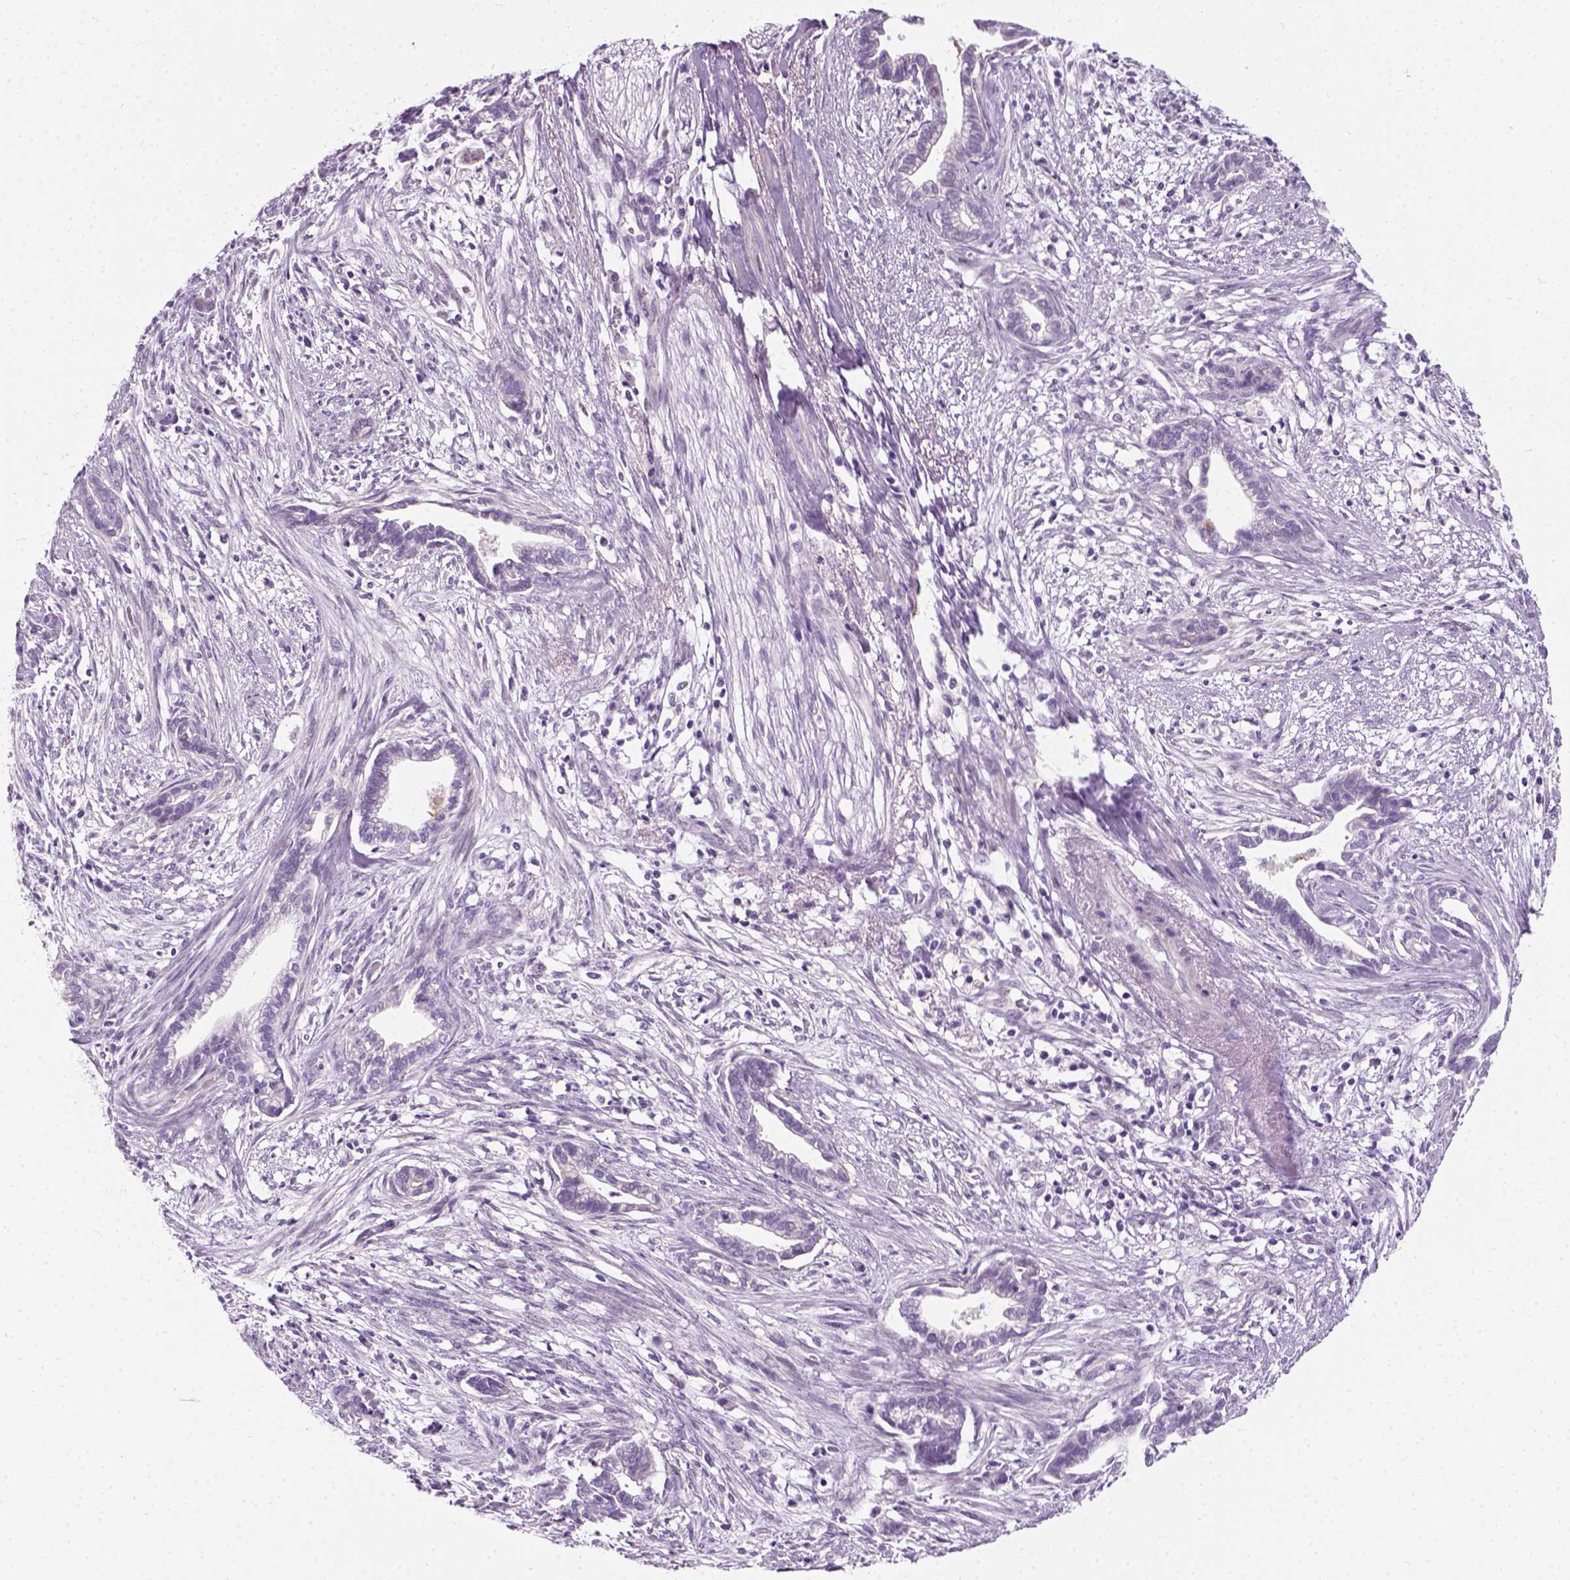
{"staining": {"intensity": "negative", "quantity": "none", "location": "none"}, "tissue": "cervical cancer", "cell_type": "Tumor cells", "image_type": "cancer", "snomed": [{"axis": "morphology", "description": "Adenocarcinoma, NOS"}, {"axis": "topography", "description": "Cervix"}], "caption": "There is no significant expression in tumor cells of cervical cancer (adenocarcinoma).", "gene": "AXDND1", "patient": {"sex": "female", "age": 62}}